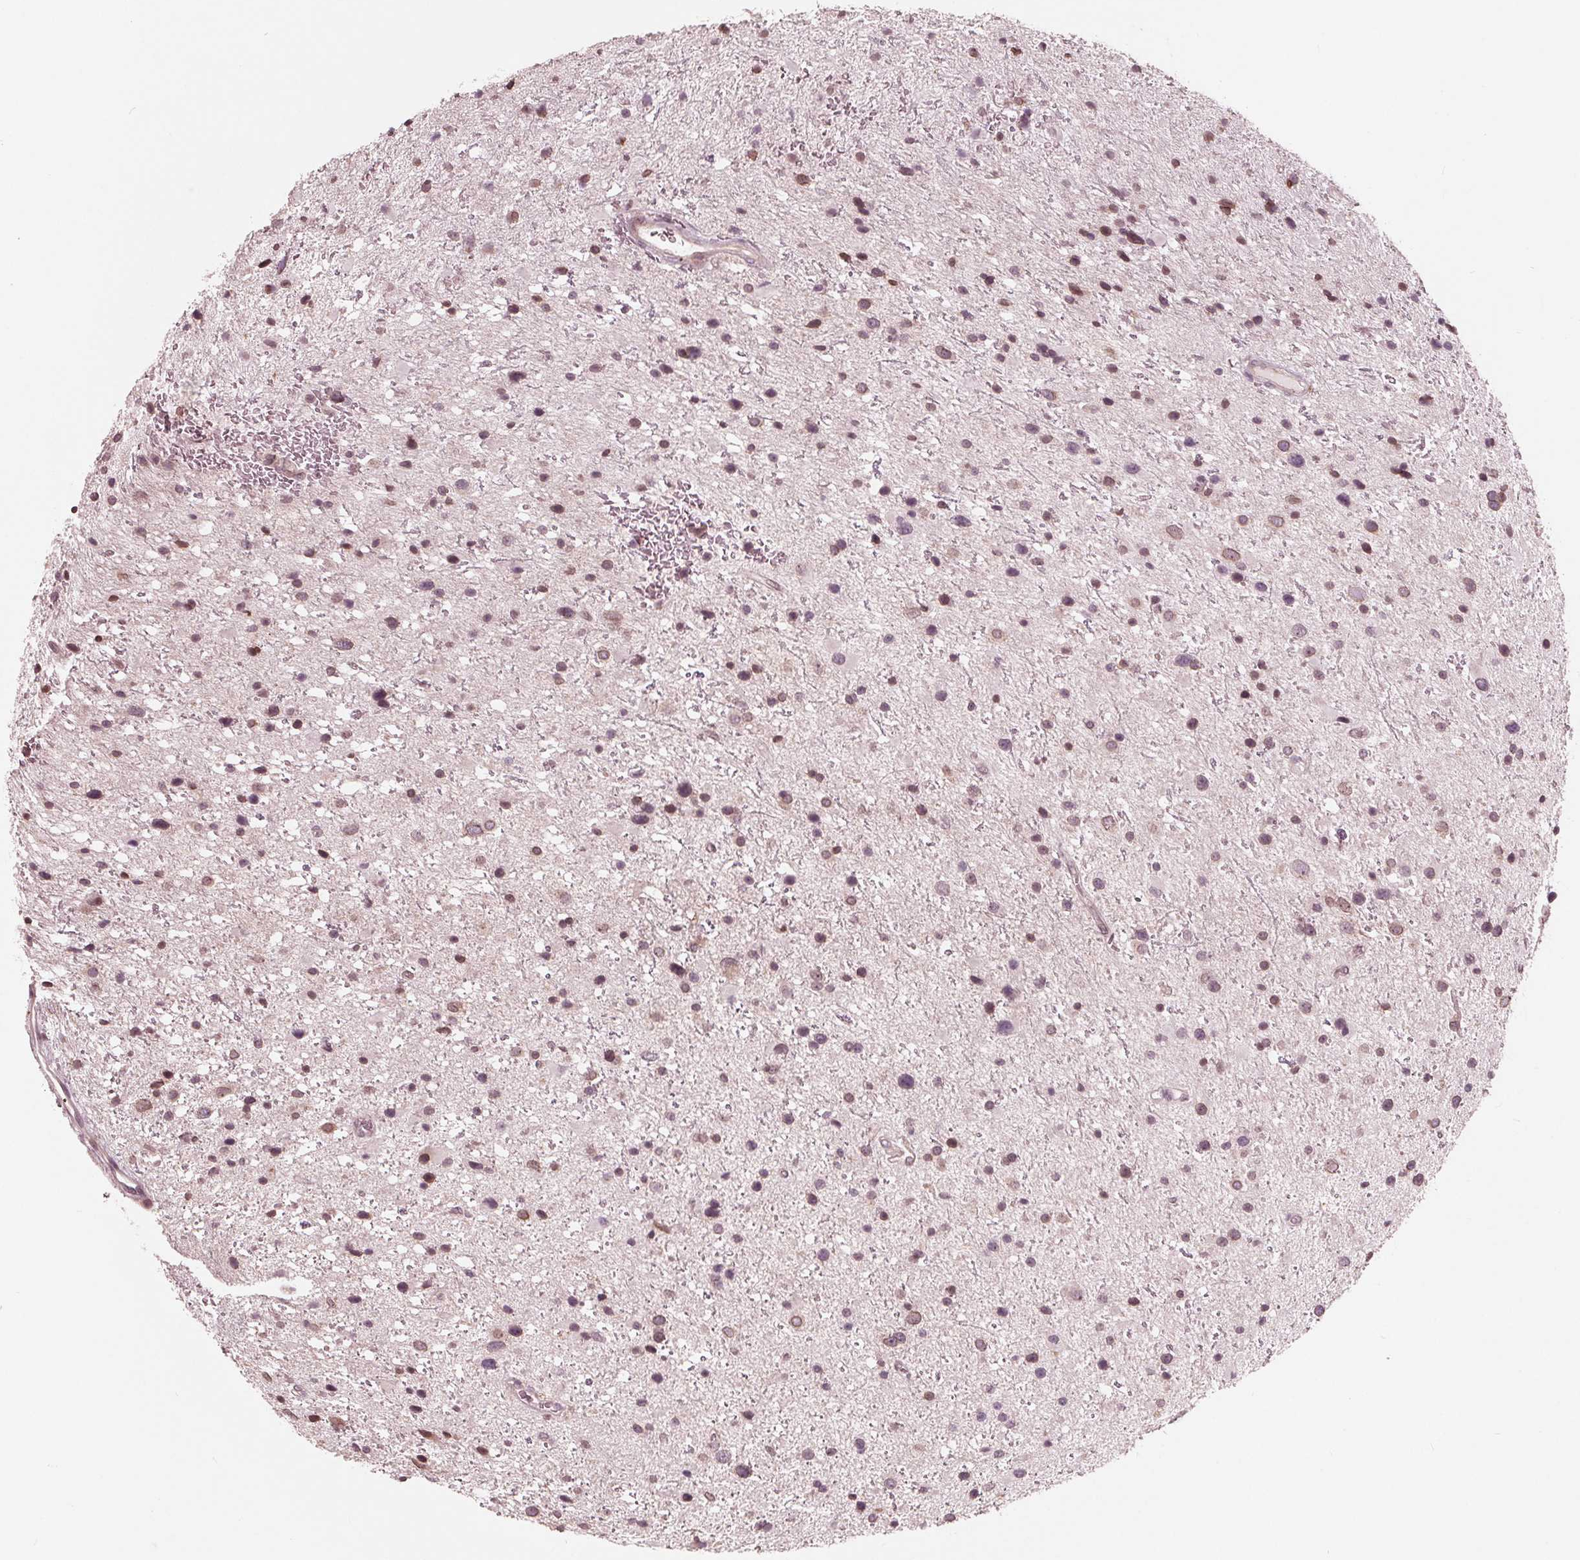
{"staining": {"intensity": "moderate", "quantity": ">75%", "location": "cytoplasmic/membranous,nuclear"}, "tissue": "glioma", "cell_type": "Tumor cells", "image_type": "cancer", "snomed": [{"axis": "morphology", "description": "Glioma, malignant, Low grade"}, {"axis": "topography", "description": "Brain"}], "caption": "Protein expression analysis of human glioma reveals moderate cytoplasmic/membranous and nuclear positivity in approximately >75% of tumor cells. (IHC, brightfield microscopy, high magnification).", "gene": "NUP210", "patient": {"sex": "female", "age": 32}}